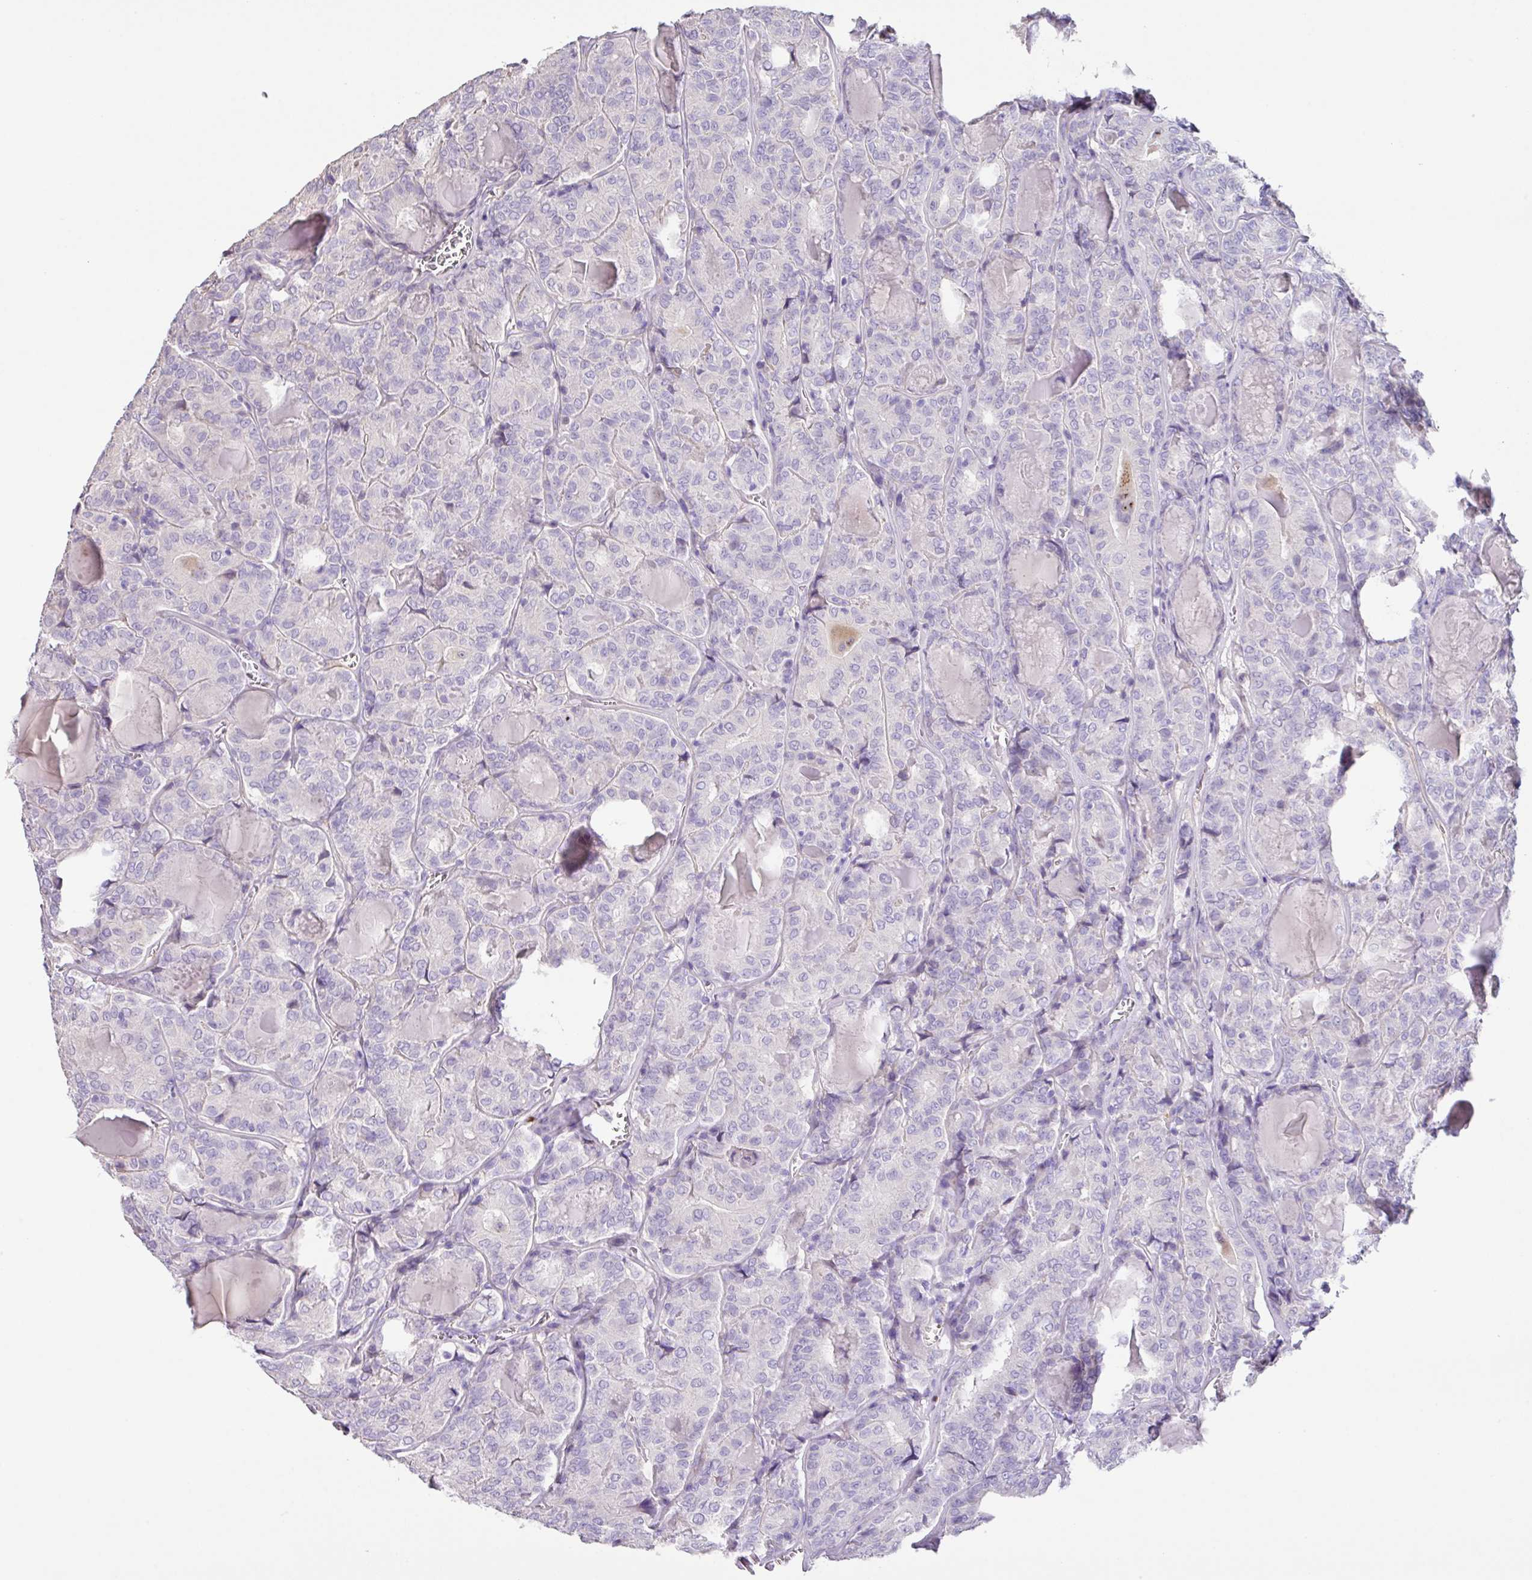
{"staining": {"intensity": "negative", "quantity": "none", "location": "none"}, "tissue": "thyroid cancer", "cell_type": "Tumor cells", "image_type": "cancer", "snomed": [{"axis": "morphology", "description": "Papillary adenocarcinoma, NOS"}, {"axis": "topography", "description": "Thyroid gland"}], "caption": "Immunohistochemistry (IHC) of human thyroid papillary adenocarcinoma shows no expression in tumor cells. (DAB immunohistochemistry (IHC) with hematoxylin counter stain).", "gene": "ZG16", "patient": {"sex": "female", "age": 72}}